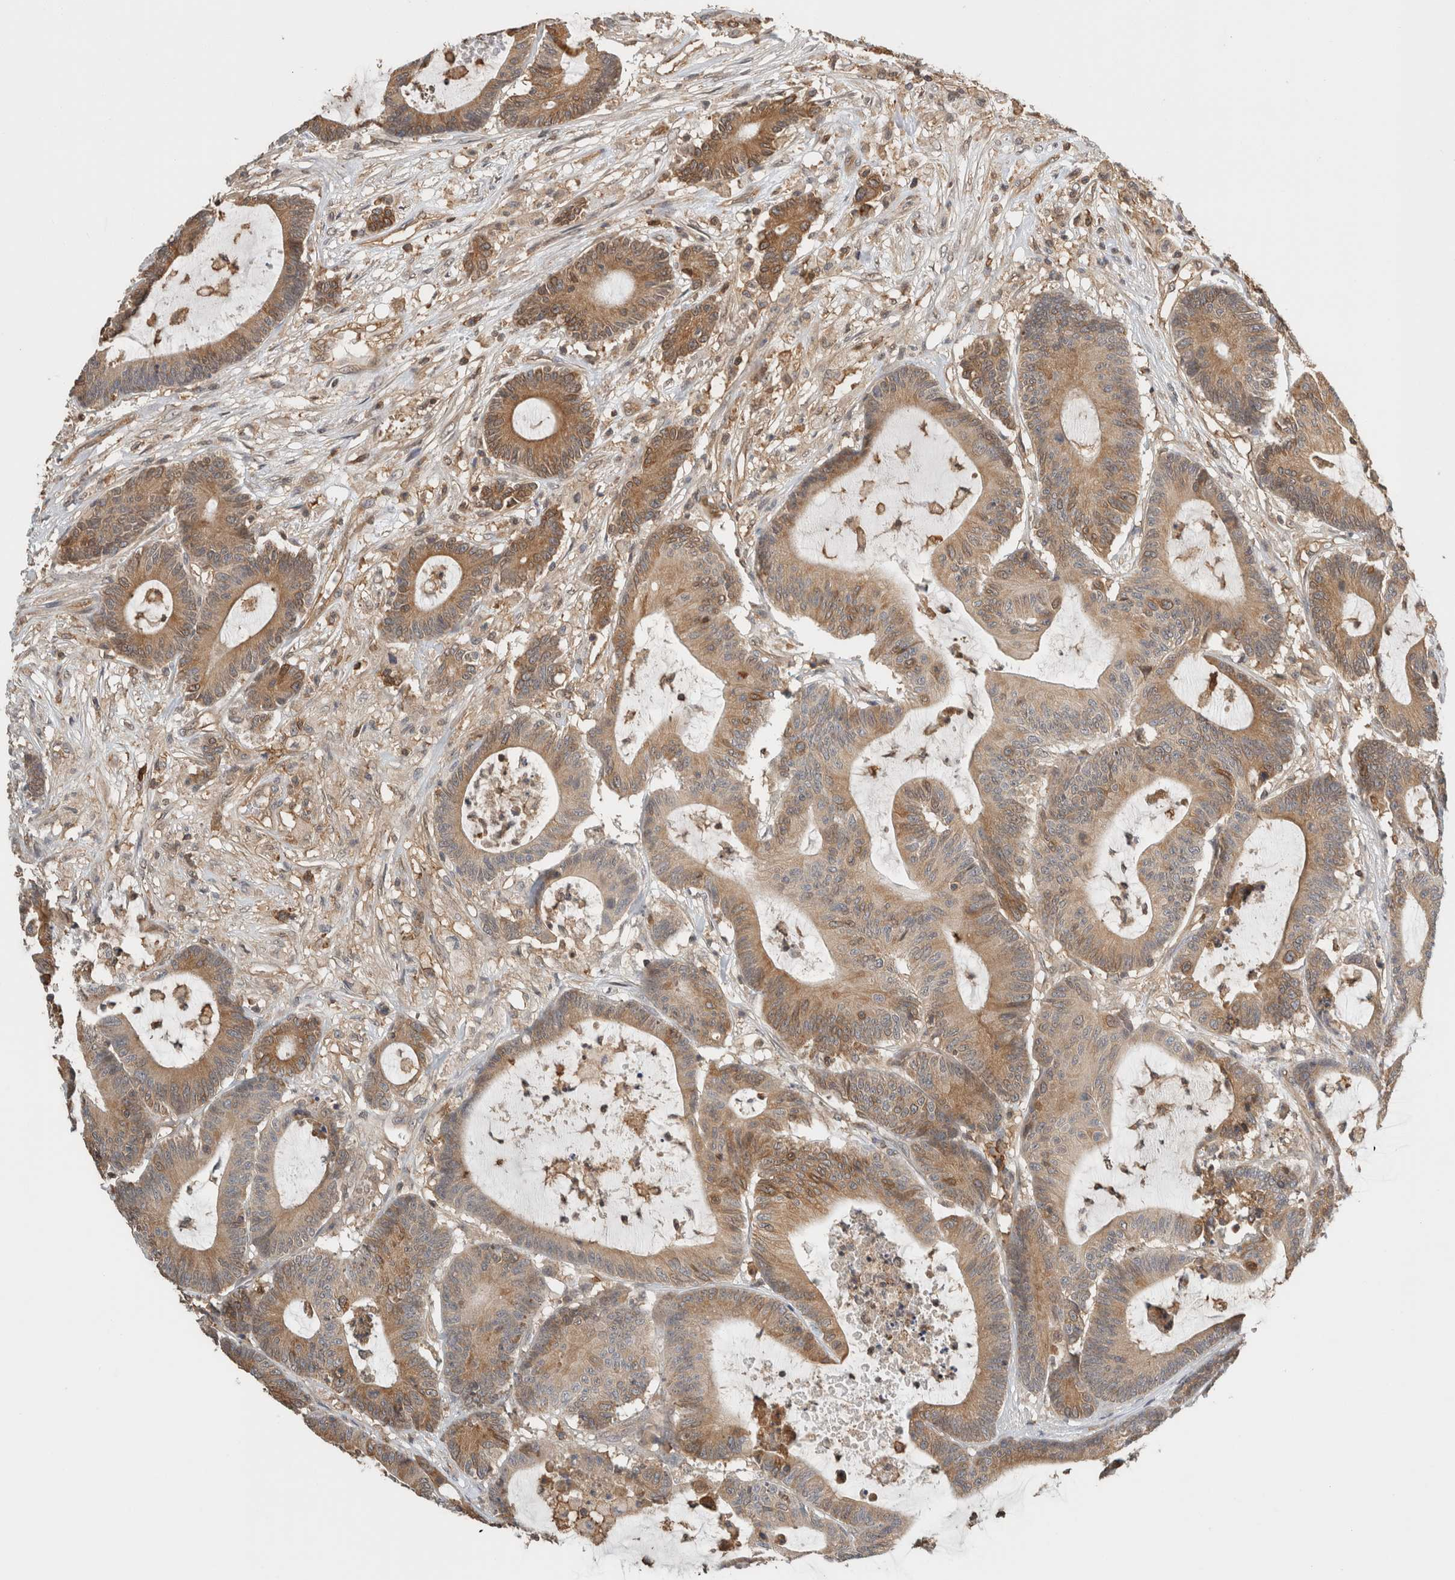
{"staining": {"intensity": "moderate", "quantity": ">75%", "location": "cytoplasmic/membranous"}, "tissue": "colorectal cancer", "cell_type": "Tumor cells", "image_type": "cancer", "snomed": [{"axis": "morphology", "description": "Adenocarcinoma, NOS"}, {"axis": "topography", "description": "Colon"}], "caption": "The image exhibits immunohistochemical staining of colorectal adenocarcinoma. There is moderate cytoplasmic/membranous expression is appreciated in approximately >75% of tumor cells. (brown staining indicates protein expression, while blue staining denotes nuclei).", "gene": "PFDN4", "patient": {"sex": "female", "age": 84}}